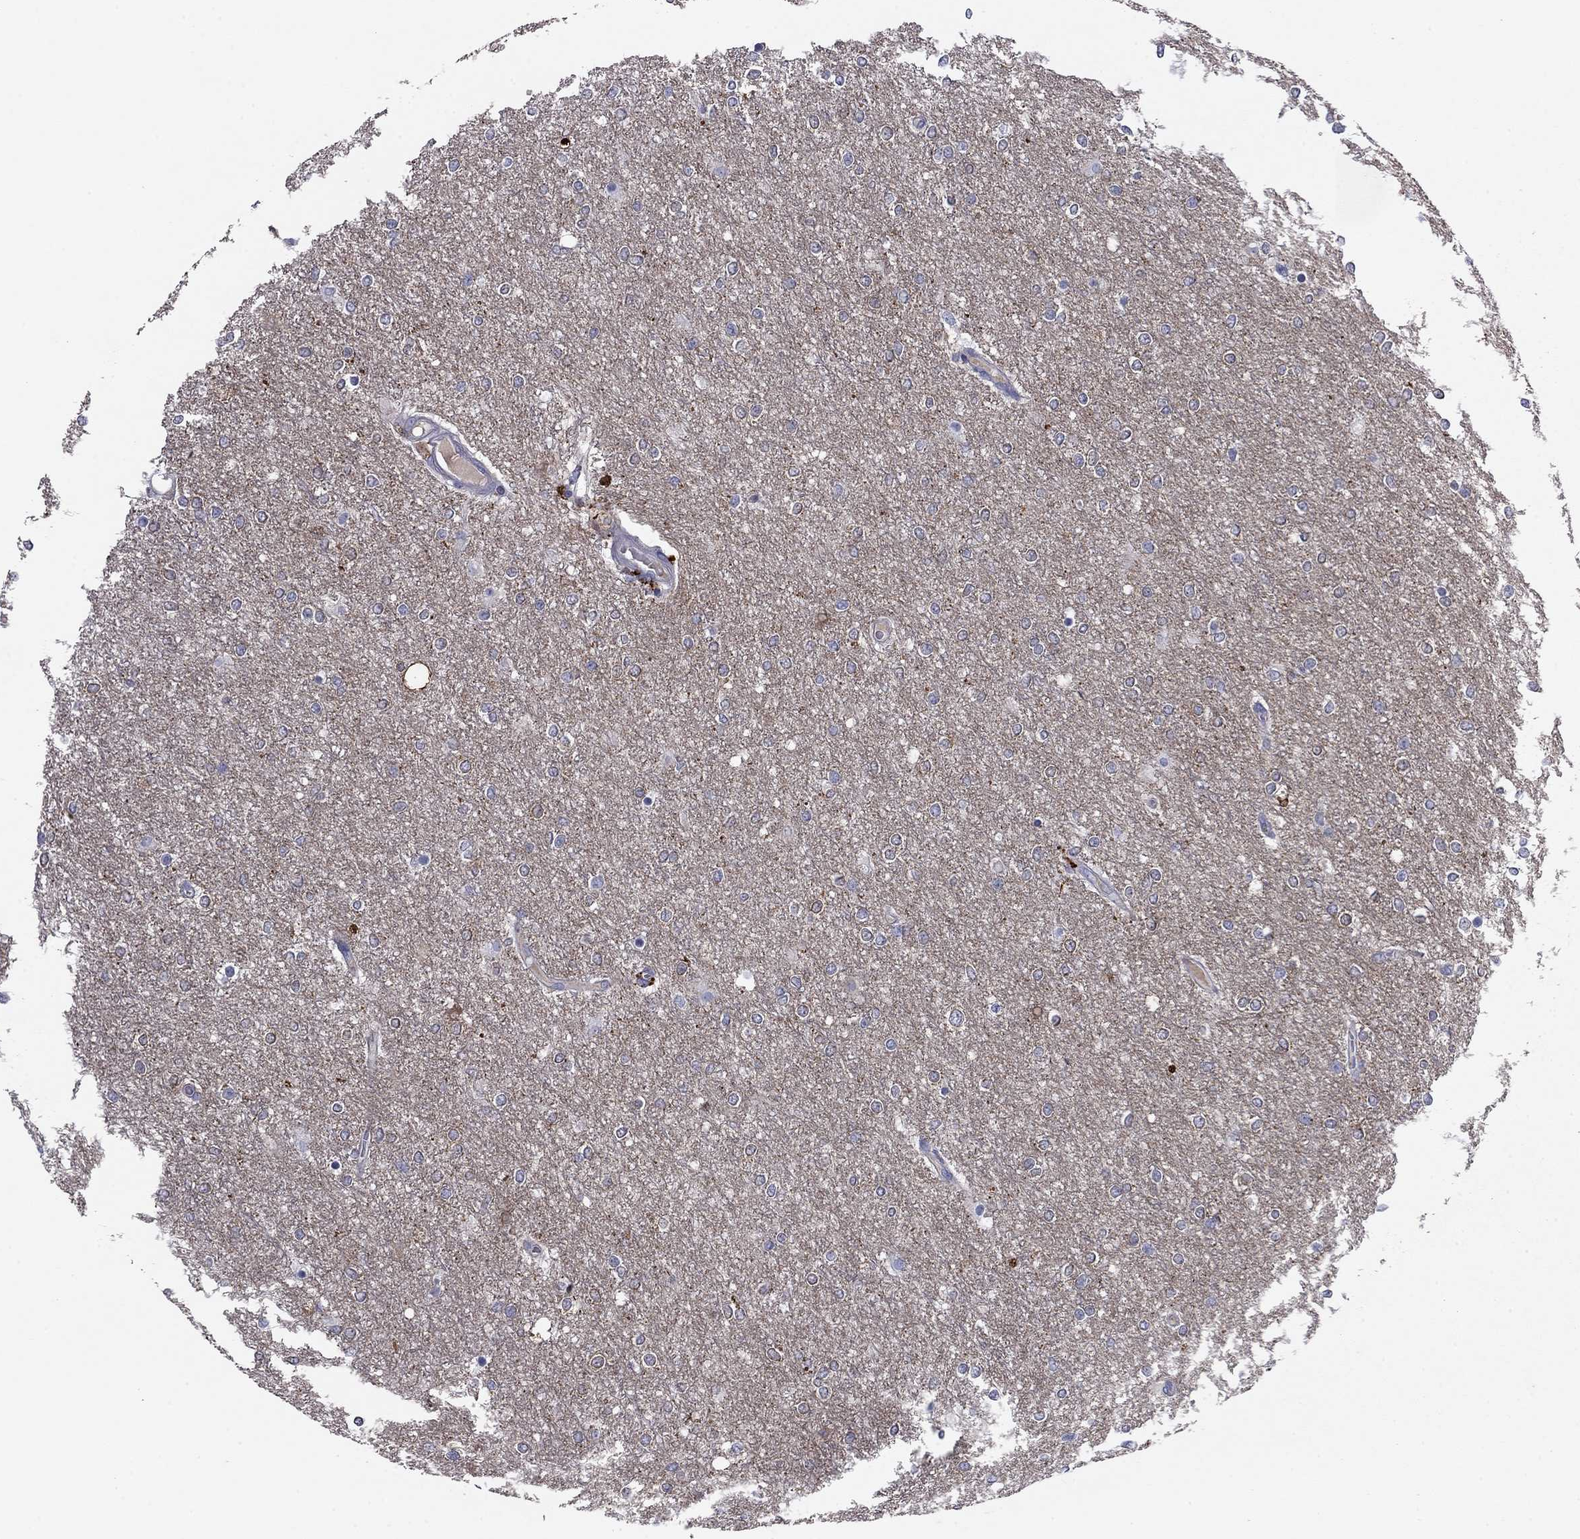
{"staining": {"intensity": "negative", "quantity": "none", "location": "none"}, "tissue": "glioma", "cell_type": "Tumor cells", "image_type": "cancer", "snomed": [{"axis": "morphology", "description": "Glioma, malignant, High grade"}, {"axis": "topography", "description": "Brain"}], "caption": "Immunohistochemistry (IHC) micrograph of neoplastic tissue: malignant glioma (high-grade) stained with DAB exhibits no significant protein expression in tumor cells.", "gene": "CNTNAP4", "patient": {"sex": "female", "age": 61}}